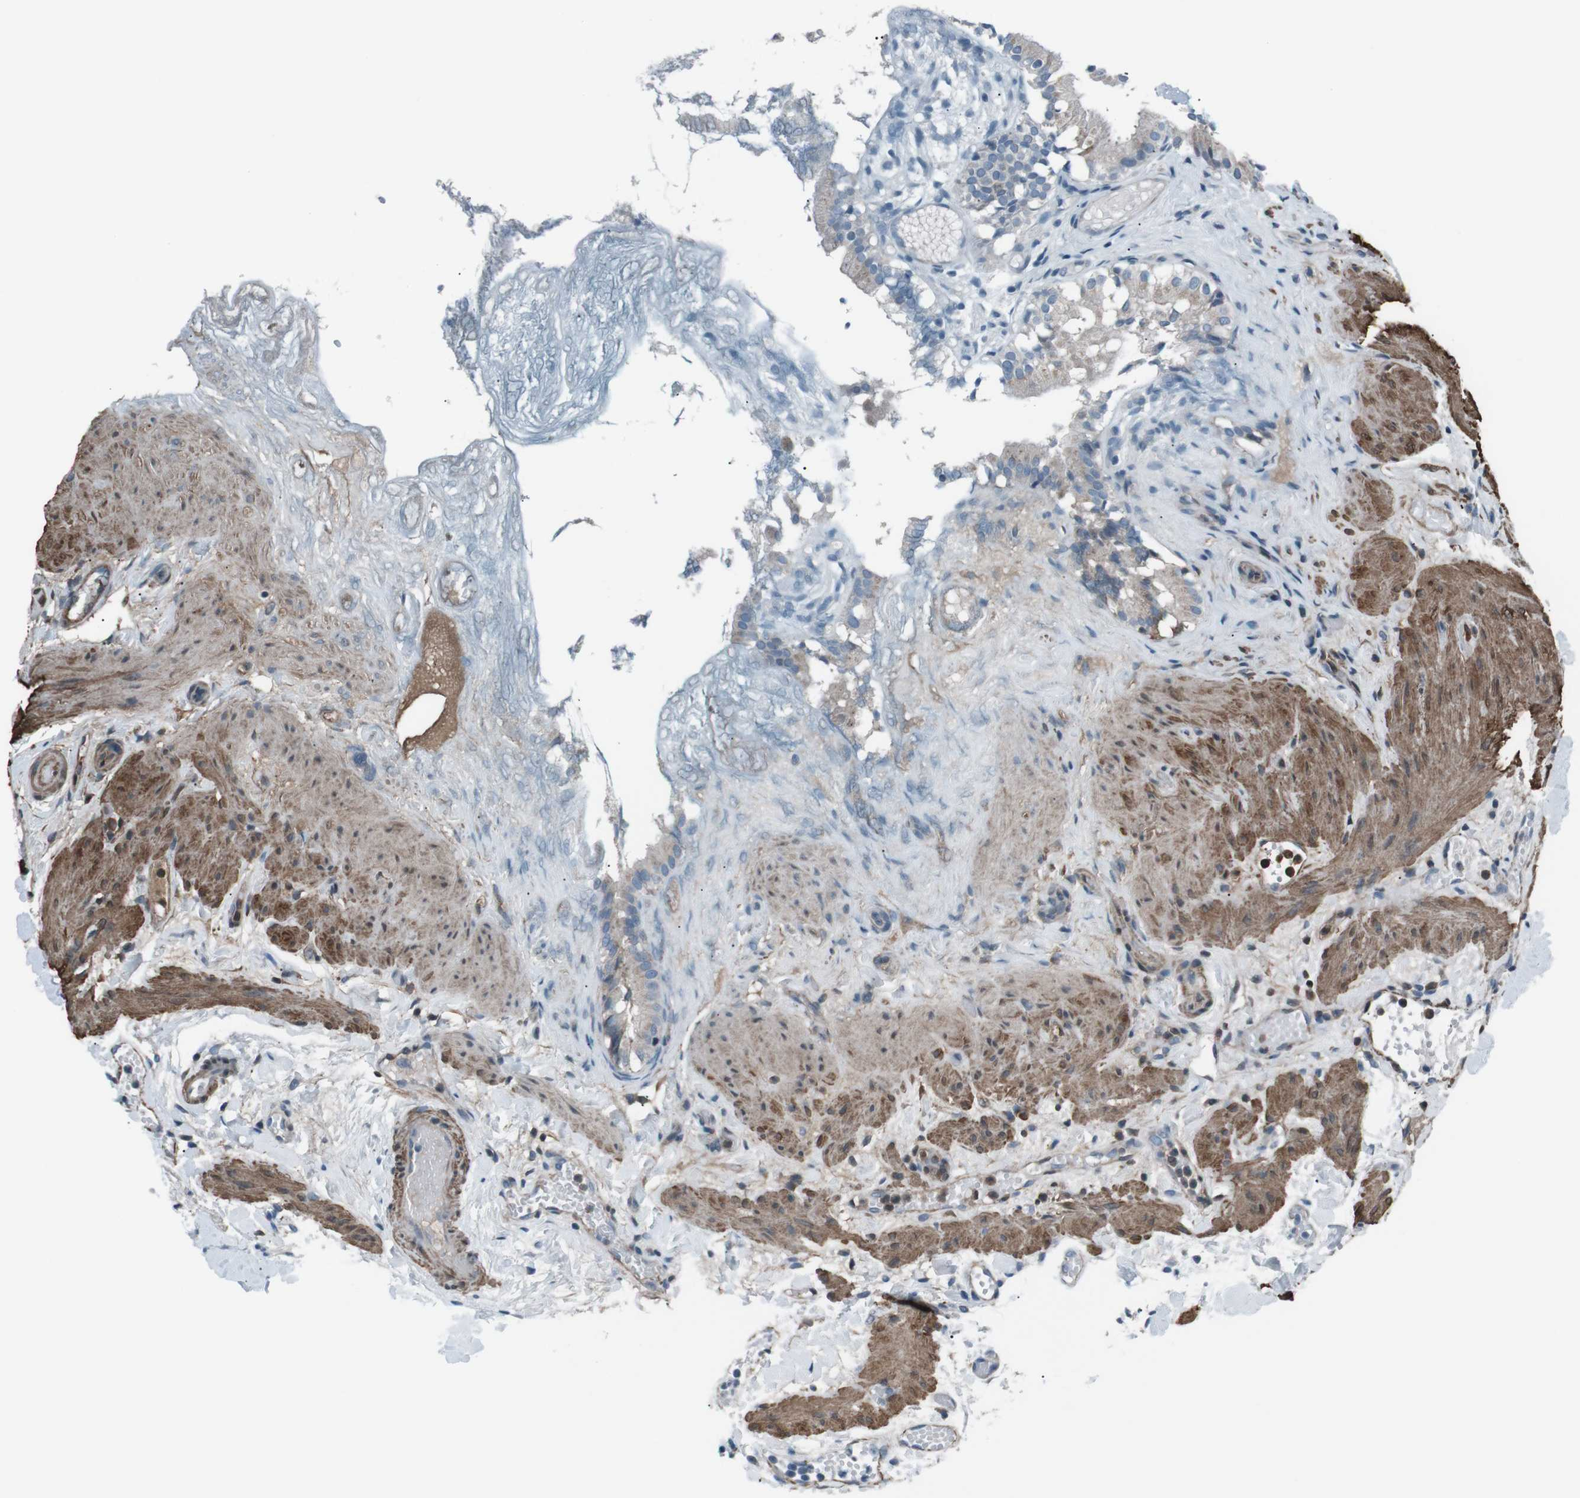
{"staining": {"intensity": "weak", "quantity": ">75%", "location": "cytoplasmic/membranous"}, "tissue": "gallbladder", "cell_type": "Glandular cells", "image_type": "normal", "snomed": [{"axis": "morphology", "description": "Normal tissue, NOS"}, {"axis": "topography", "description": "Gallbladder"}], "caption": "Protein expression analysis of unremarkable gallbladder displays weak cytoplasmic/membranous expression in approximately >75% of glandular cells.", "gene": "PDLIM5", "patient": {"sex": "female", "age": 26}}